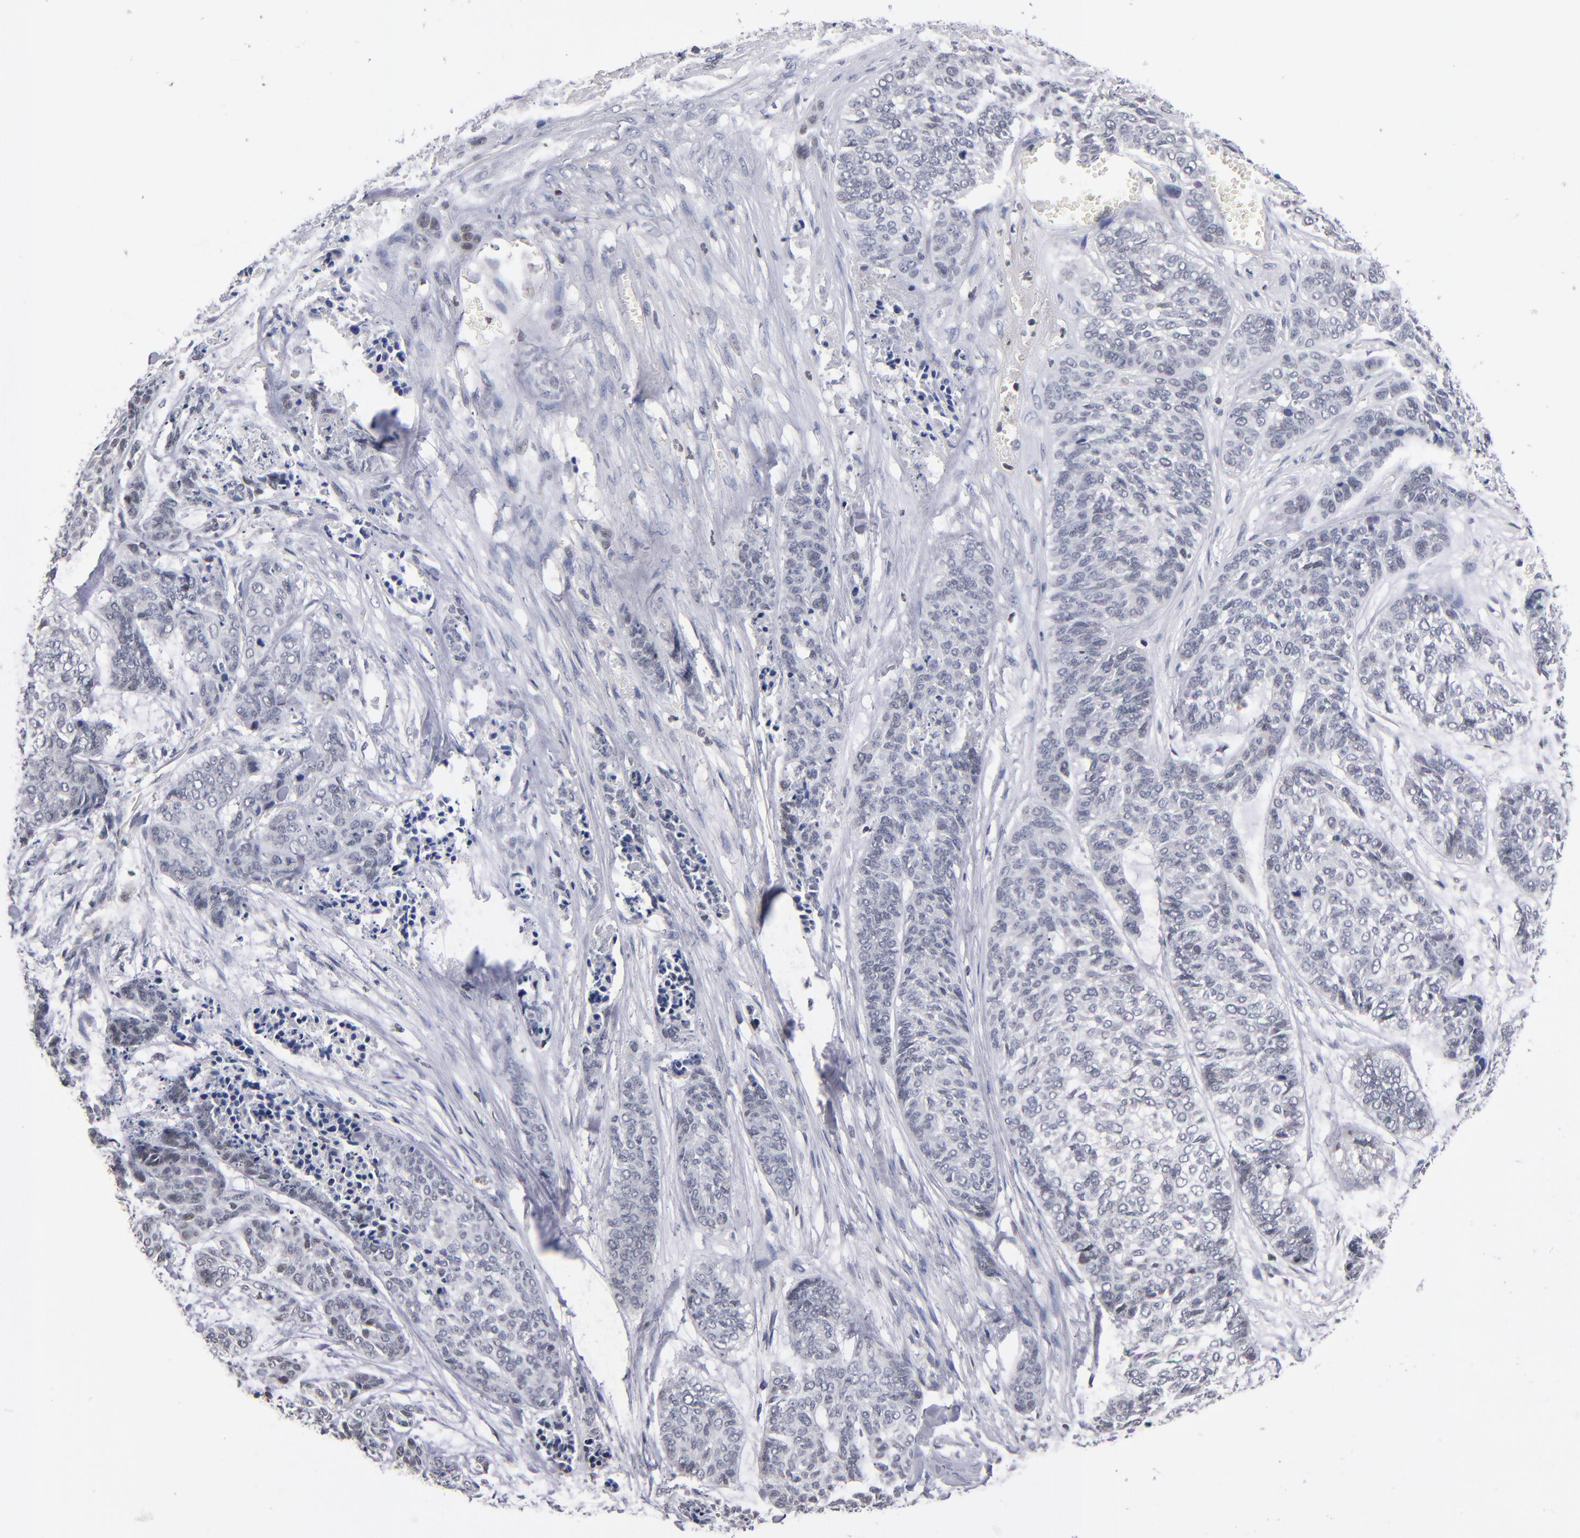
{"staining": {"intensity": "weak", "quantity": "<25%", "location": "cytoplasmic/membranous,nuclear"}, "tissue": "skin cancer", "cell_type": "Tumor cells", "image_type": "cancer", "snomed": [{"axis": "morphology", "description": "Basal cell carcinoma"}, {"axis": "topography", "description": "Skin"}], "caption": "The IHC image has no significant expression in tumor cells of skin cancer (basal cell carcinoma) tissue.", "gene": "ODF2", "patient": {"sex": "female", "age": 64}}